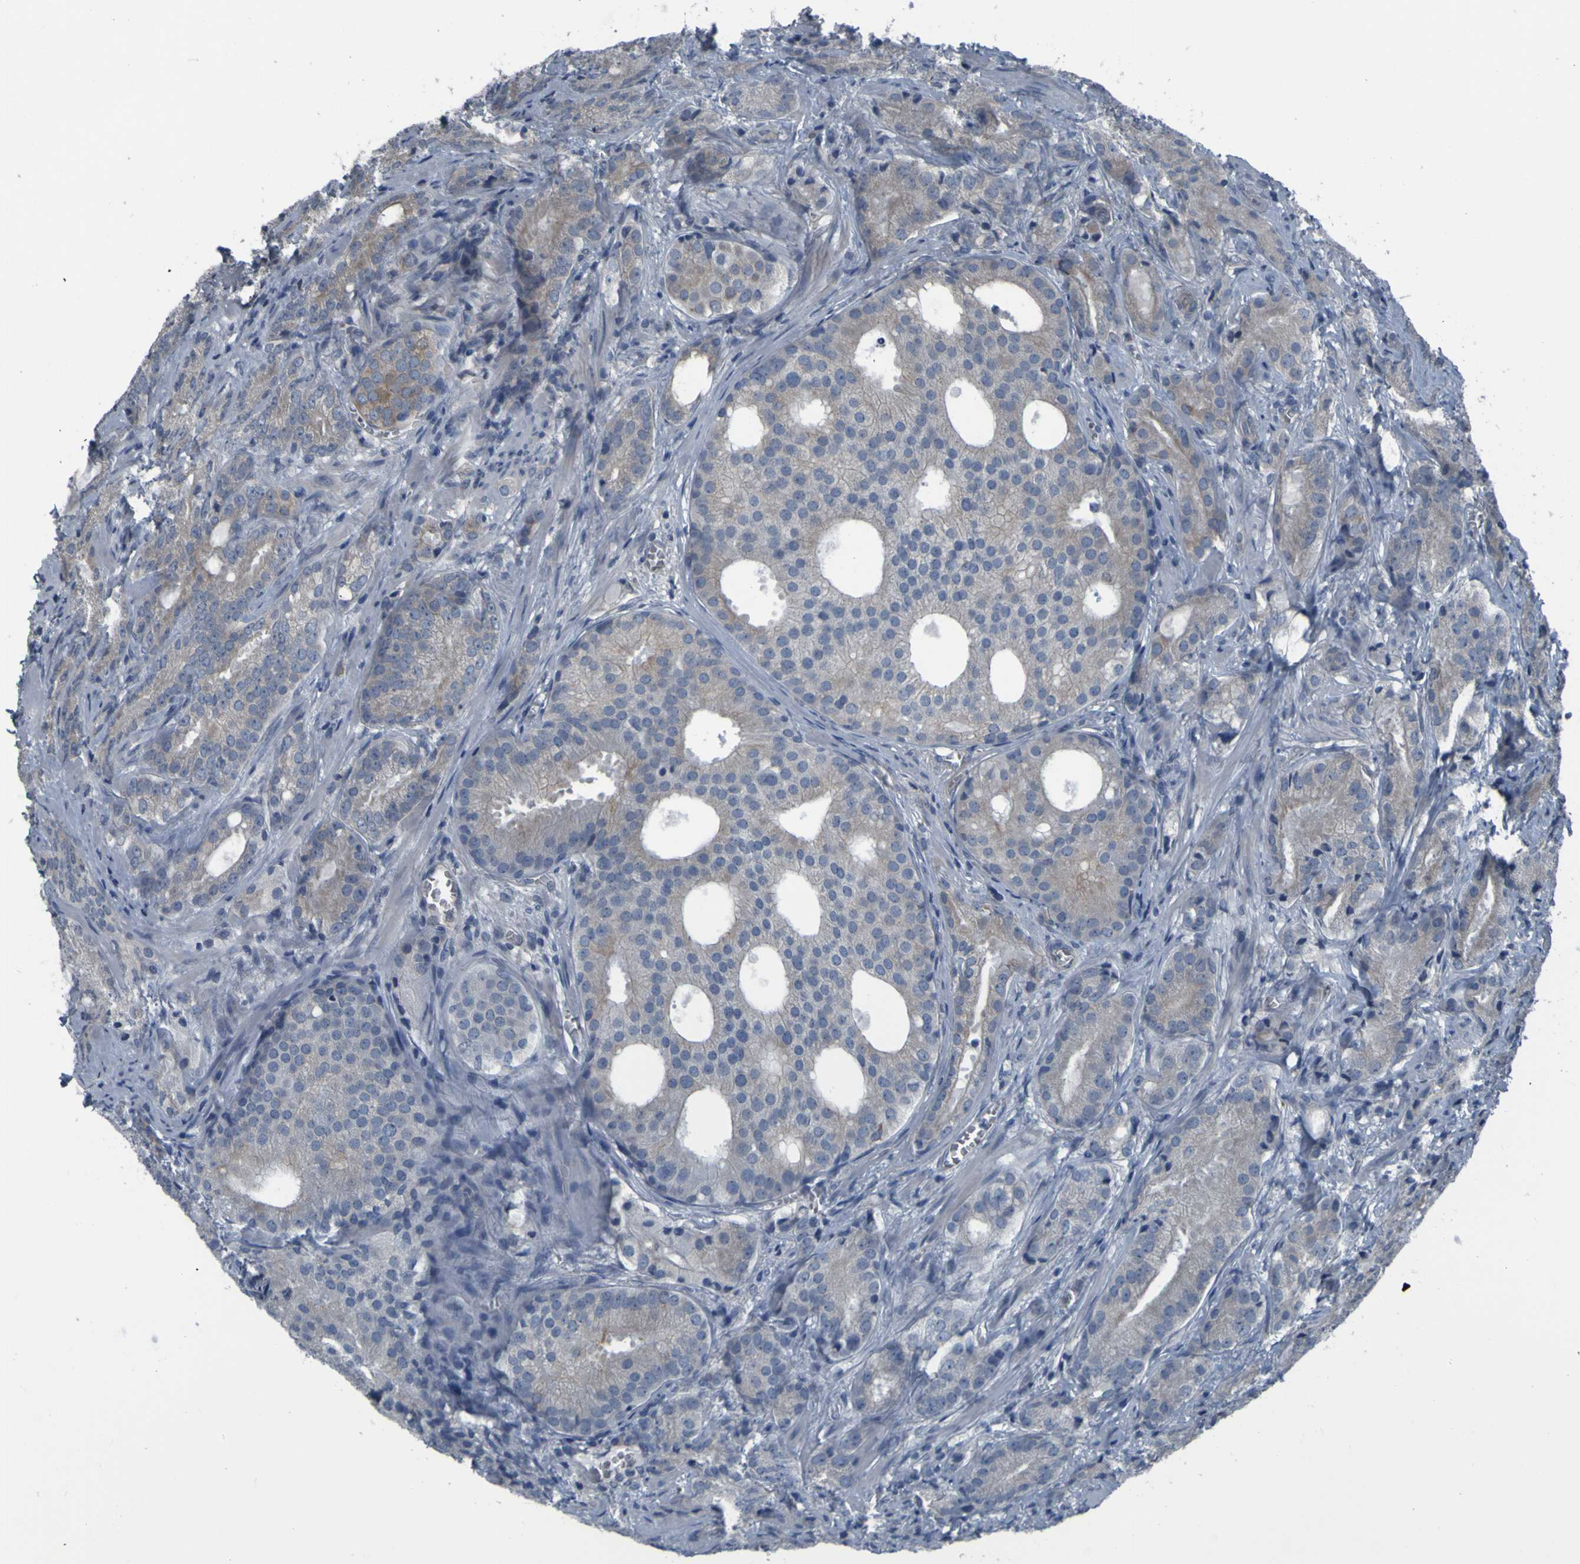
{"staining": {"intensity": "weak", "quantity": "<25%", "location": "cytoplasmic/membranous"}, "tissue": "prostate cancer", "cell_type": "Tumor cells", "image_type": "cancer", "snomed": [{"axis": "morphology", "description": "Adenocarcinoma, High grade"}, {"axis": "topography", "description": "Prostate"}], "caption": "A photomicrograph of human prostate cancer is negative for staining in tumor cells.", "gene": "GRAMD1A", "patient": {"sex": "male", "age": 64}}